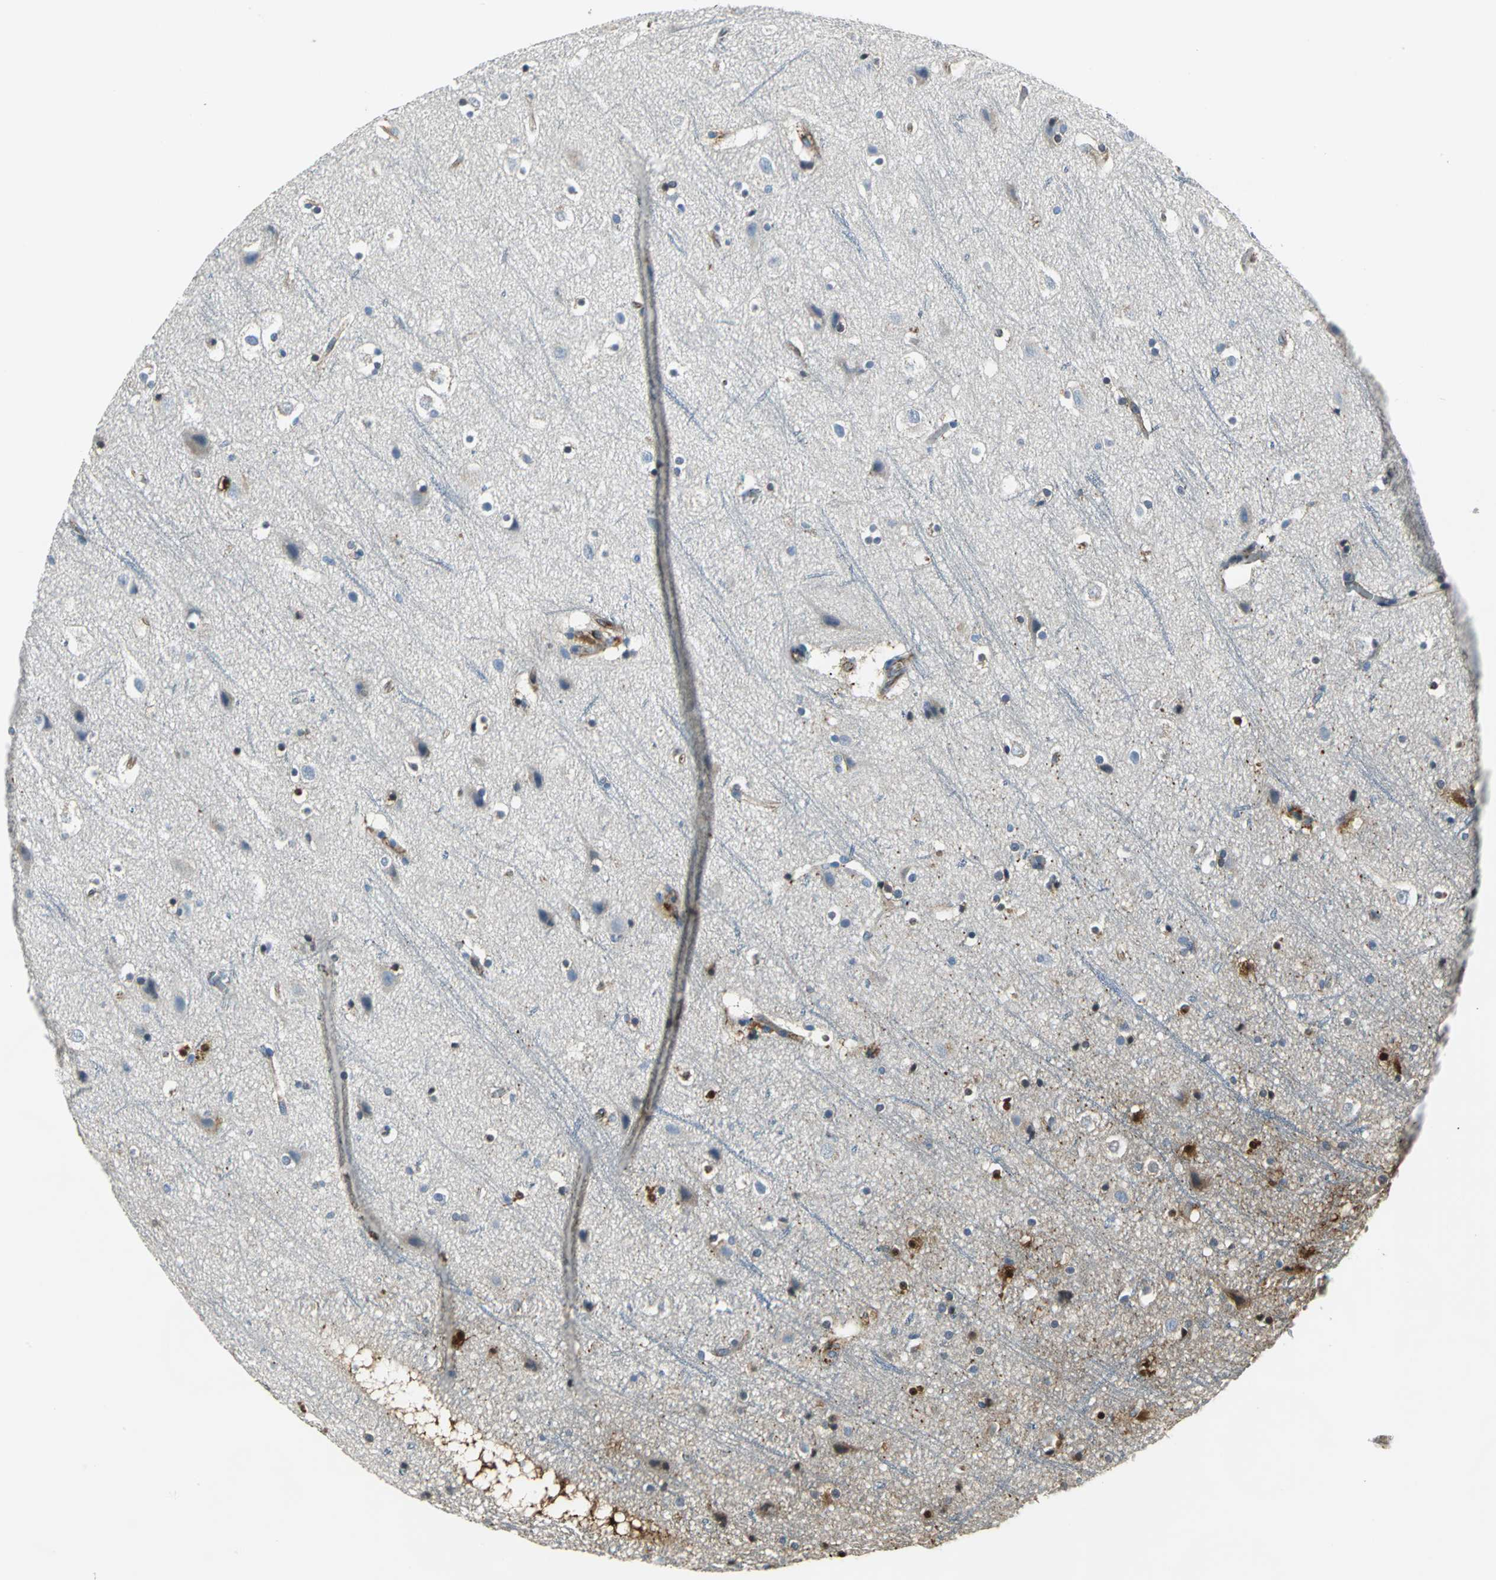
{"staining": {"intensity": "negative", "quantity": "none", "location": "none"}, "tissue": "cerebral cortex", "cell_type": "Endothelial cells", "image_type": "normal", "snomed": [{"axis": "morphology", "description": "Normal tissue, NOS"}, {"axis": "topography", "description": "Cerebral cortex"}], "caption": "An immunohistochemistry image of benign cerebral cortex is shown. There is no staining in endothelial cells of cerebral cortex. The staining is performed using DAB (3,3'-diaminobenzidine) brown chromogen with nuclei counter-stained in using hematoxylin.", "gene": "ENSG00000285130", "patient": {"sex": "male", "age": 45}}